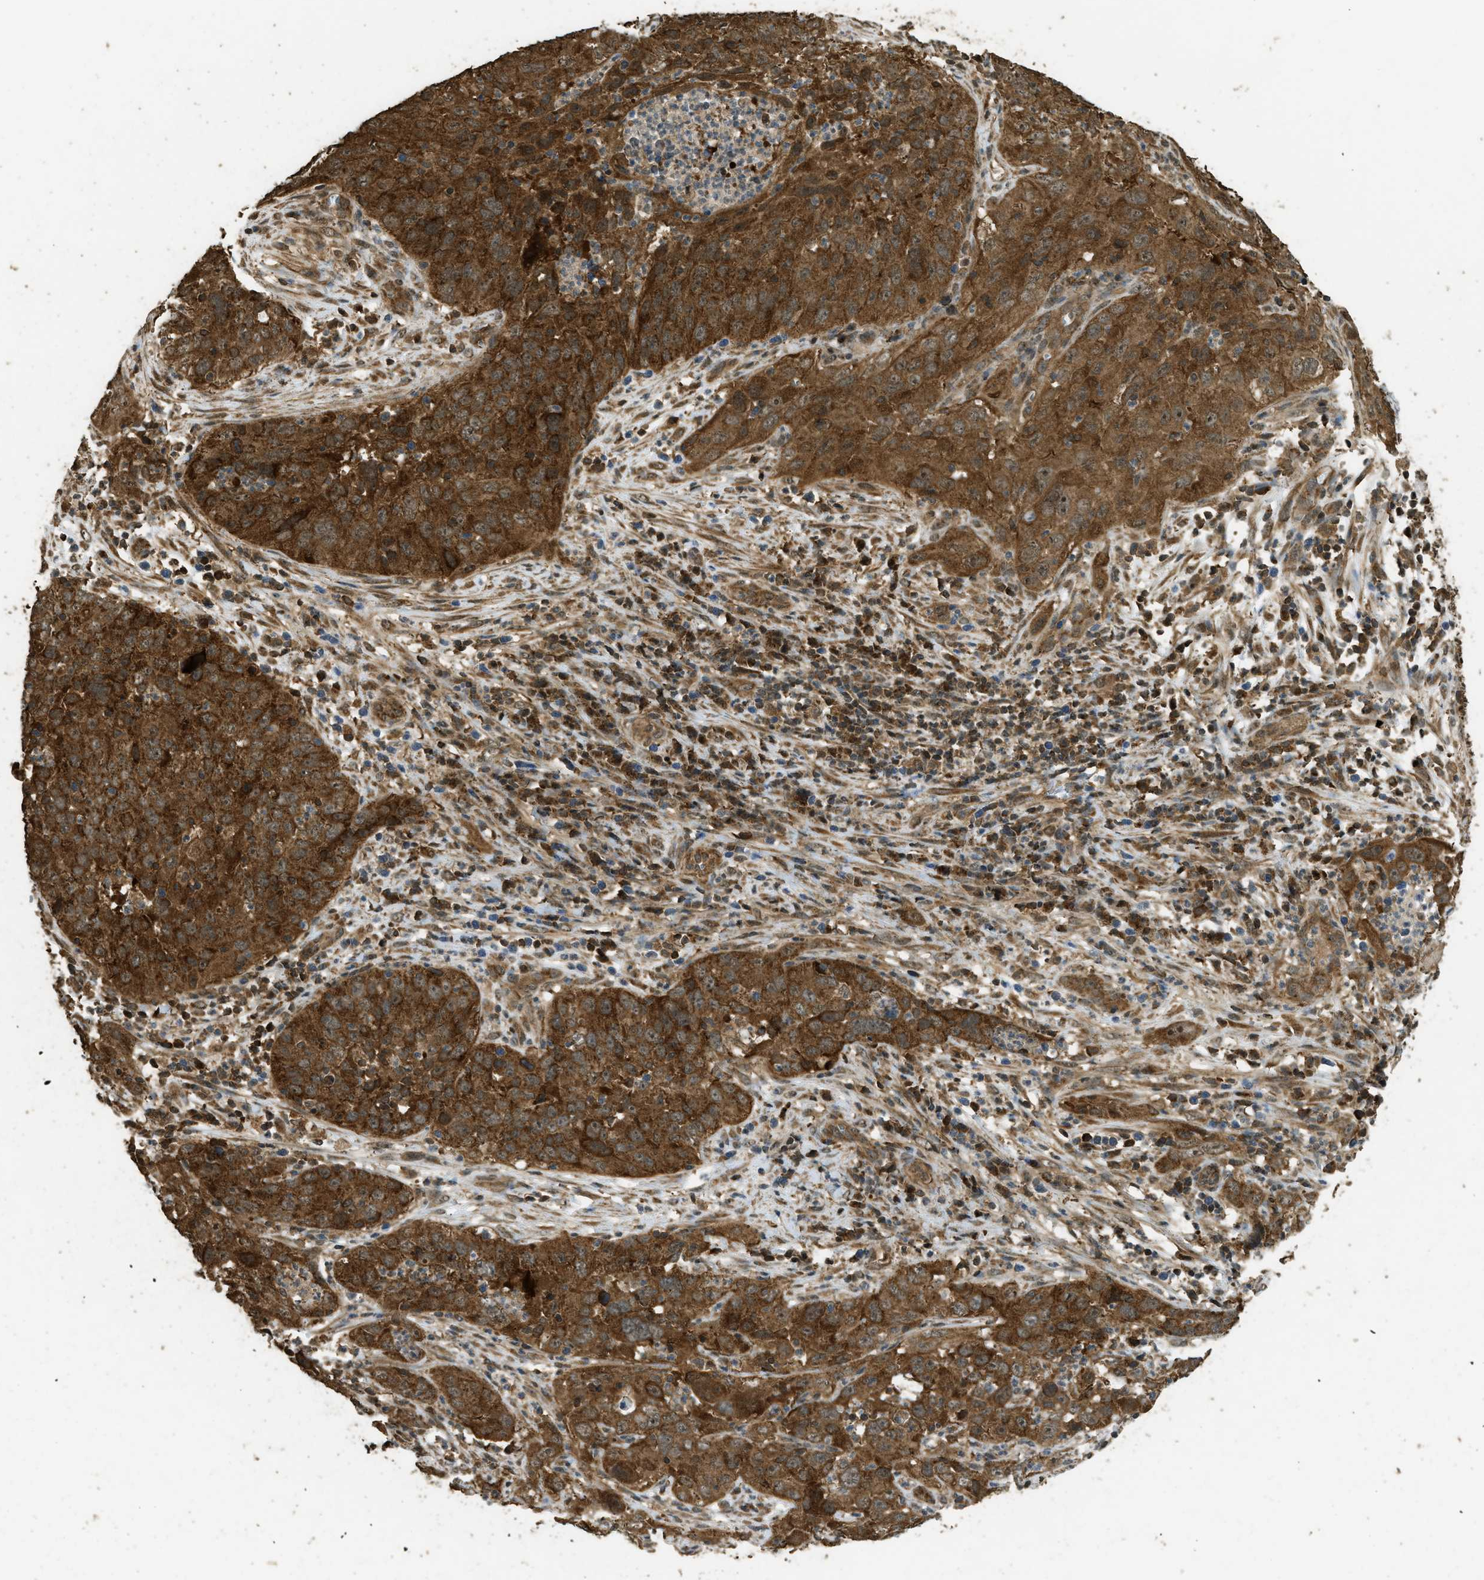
{"staining": {"intensity": "strong", "quantity": ">75%", "location": "cytoplasmic/membranous"}, "tissue": "cervical cancer", "cell_type": "Tumor cells", "image_type": "cancer", "snomed": [{"axis": "morphology", "description": "Squamous cell carcinoma, NOS"}, {"axis": "topography", "description": "Cervix"}], "caption": "Cervical cancer (squamous cell carcinoma) tissue exhibits strong cytoplasmic/membranous positivity in about >75% of tumor cells", "gene": "CTPS1", "patient": {"sex": "female", "age": 32}}